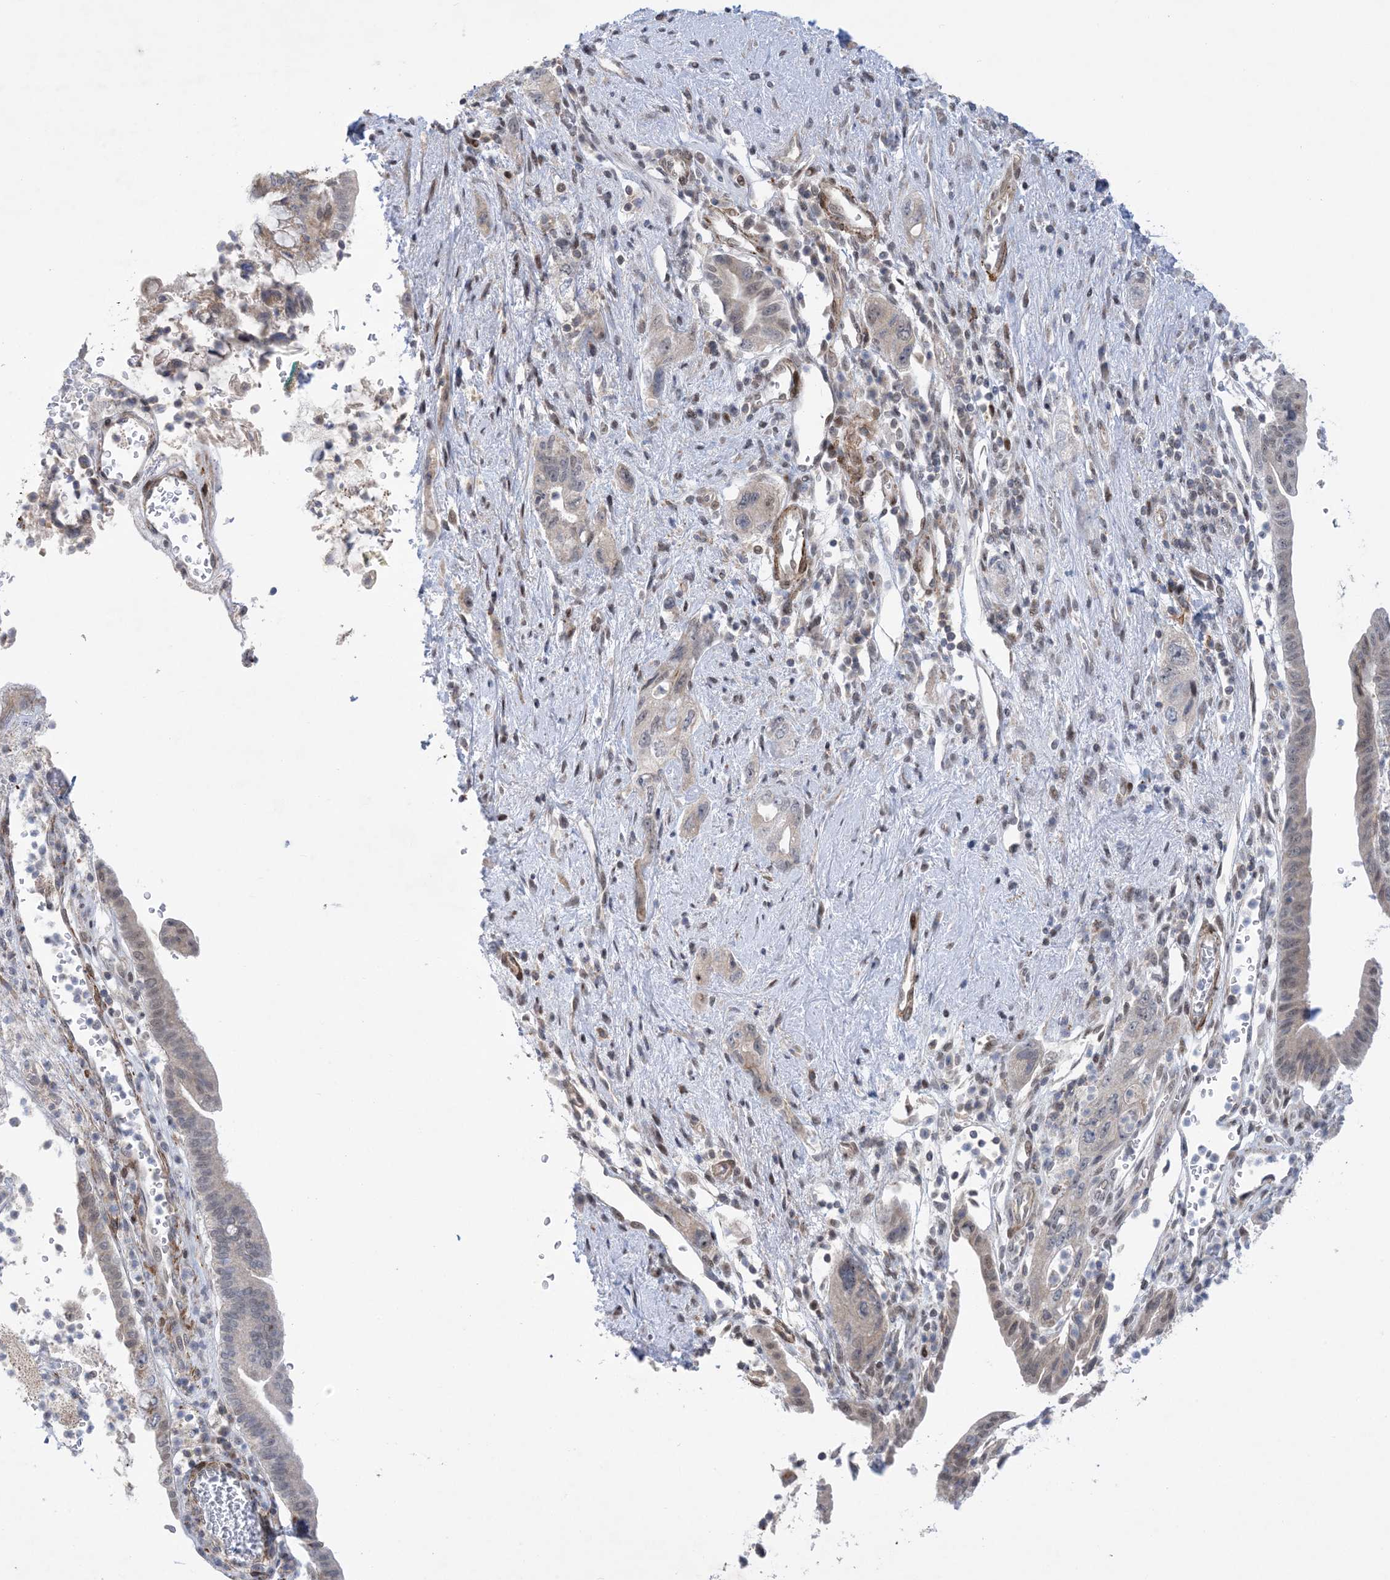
{"staining": {"intensity": "negative", "quantity": "none", "location": "none"}, "tissue": "pancreatic cancer", "cell_type": "Tumor cells", "image_type": "cancer", "snomed": [{"axis": "morphology", "description": "Adenocarcinoma, NOS"}, {"axis": "topography", "description": "Pancreas"}], "caption": "A high-resolution photomicrograph shows immunohistochemistry staining of pancreatic cancer (adenocarcinoma), which demonstrates no significant expression in tumor cells.", "gene": "ZNF8", "patient": {"sex": "female", "age": 73}}